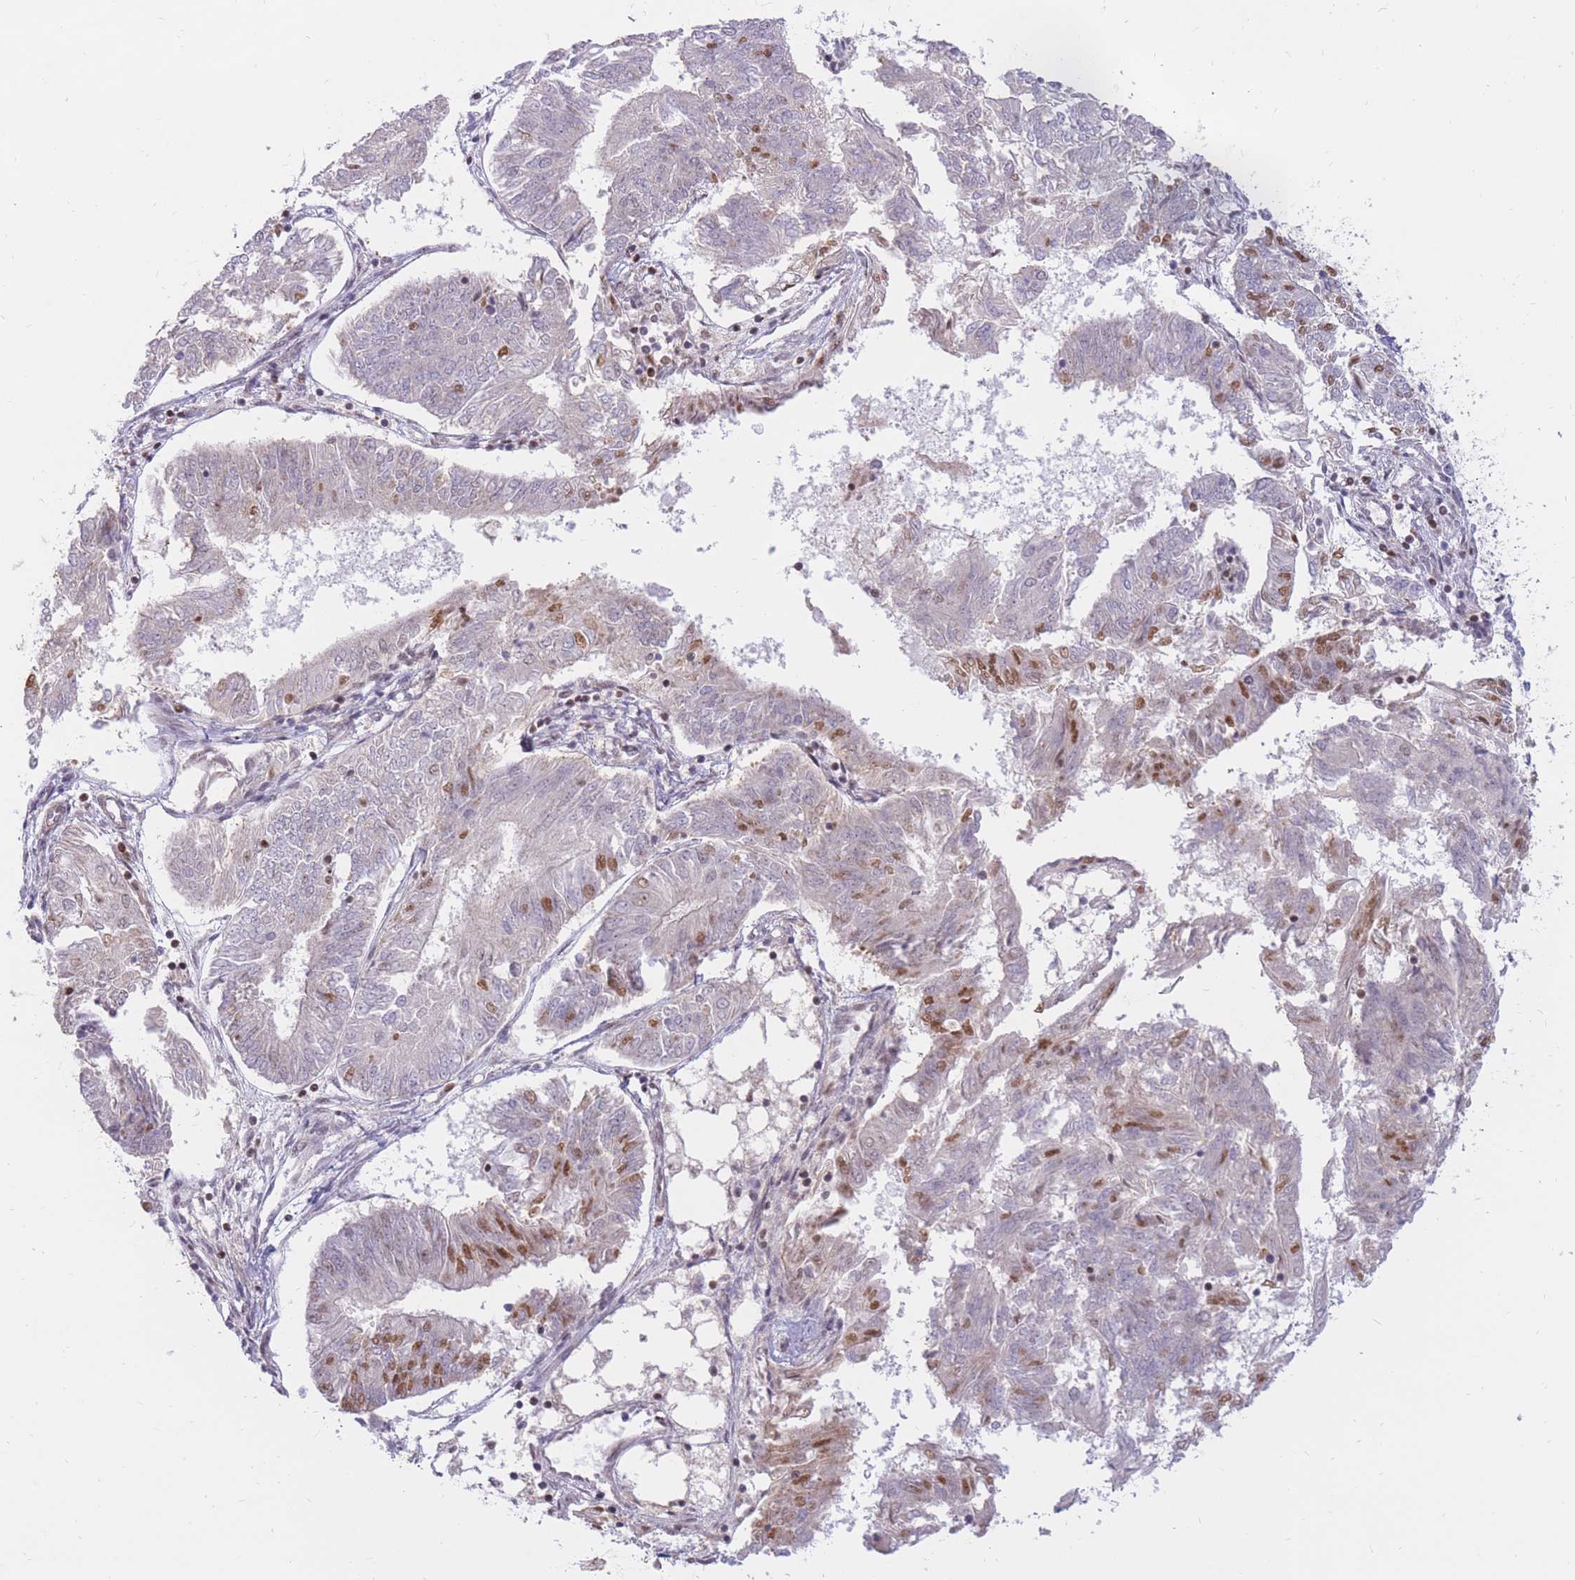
{"staining": {"intensity": "moderate", "quantity": "<25%", "location": "nuclear"}, "tissue": "endometrial cancer", "cell_type": "Tumor cells", "image_type": "cancer", "snomed": [{"axis": "morphology", "description": "Adenocarcinoma, NOS"}, {"axis": "topography", "description": "Endometrium"}], "caption": "Tumor cells display moderate nuclear positivity in about <25% of cells in adenocarcinoma (endometrial). Using DAB (brown) and hematoxylin (blue) stains, captured at high magnification using brightfield microscopy.", "gene": "ERICH6B", "patient": {"sex": "female", "age": 58}}